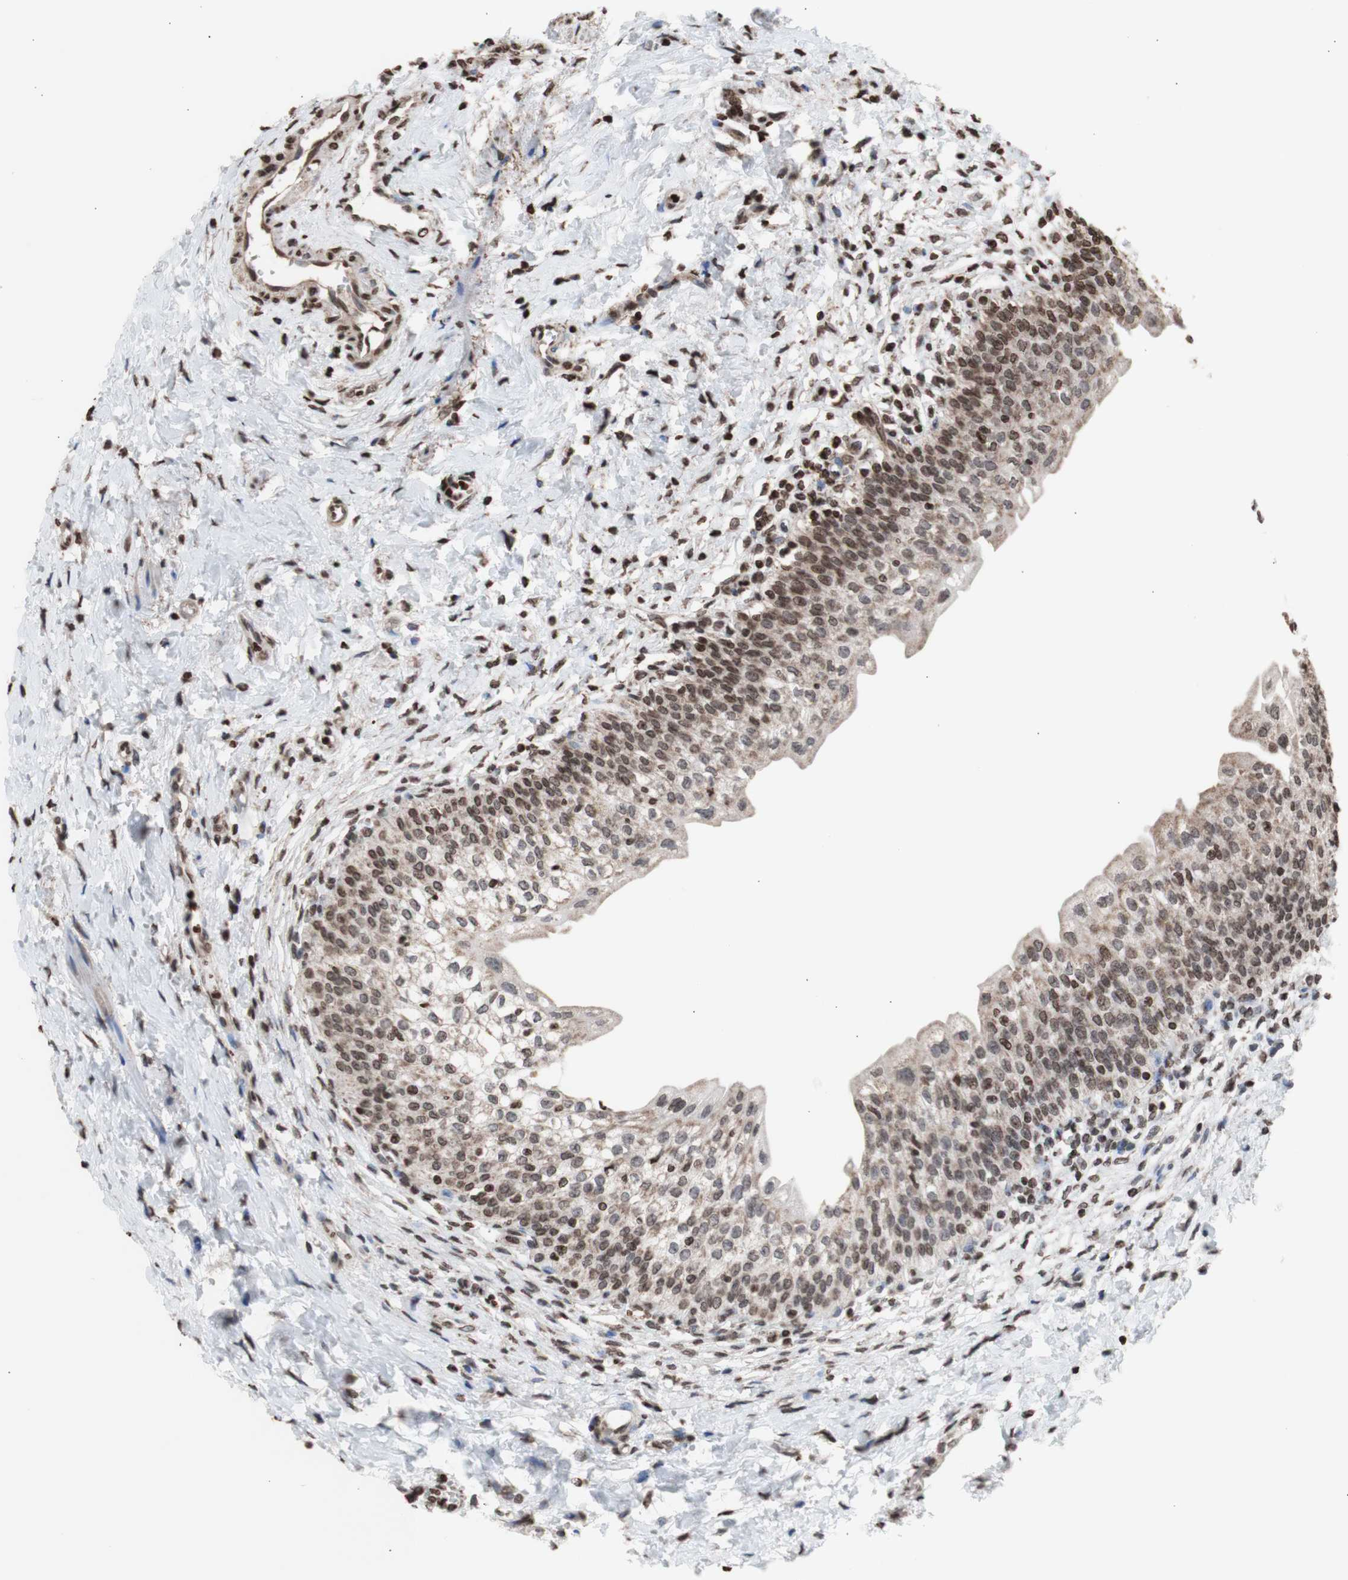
{"staining": {"intensity": "moderate", "quantity": "25%-75%", "location": "nuclear"}, "tissue": "urinary bladder", "cell_type": "Urothelial cells", "image_type": "normal", "snomed": [{"axis": "morphology", "description": "Normal tissue, NOS"}, {"axis": "topography", "description": "Urinary bladder"}], "caption": "Immunohistochemistry photomicrograph of benign urinary bladder stained for a protein (brown), which shows medium levels of moderate nuclear expression in approximately 25%-75% of urothelial cells.", "gene": "SNAI2", "patient": {"sex": "male", "age": 55}}